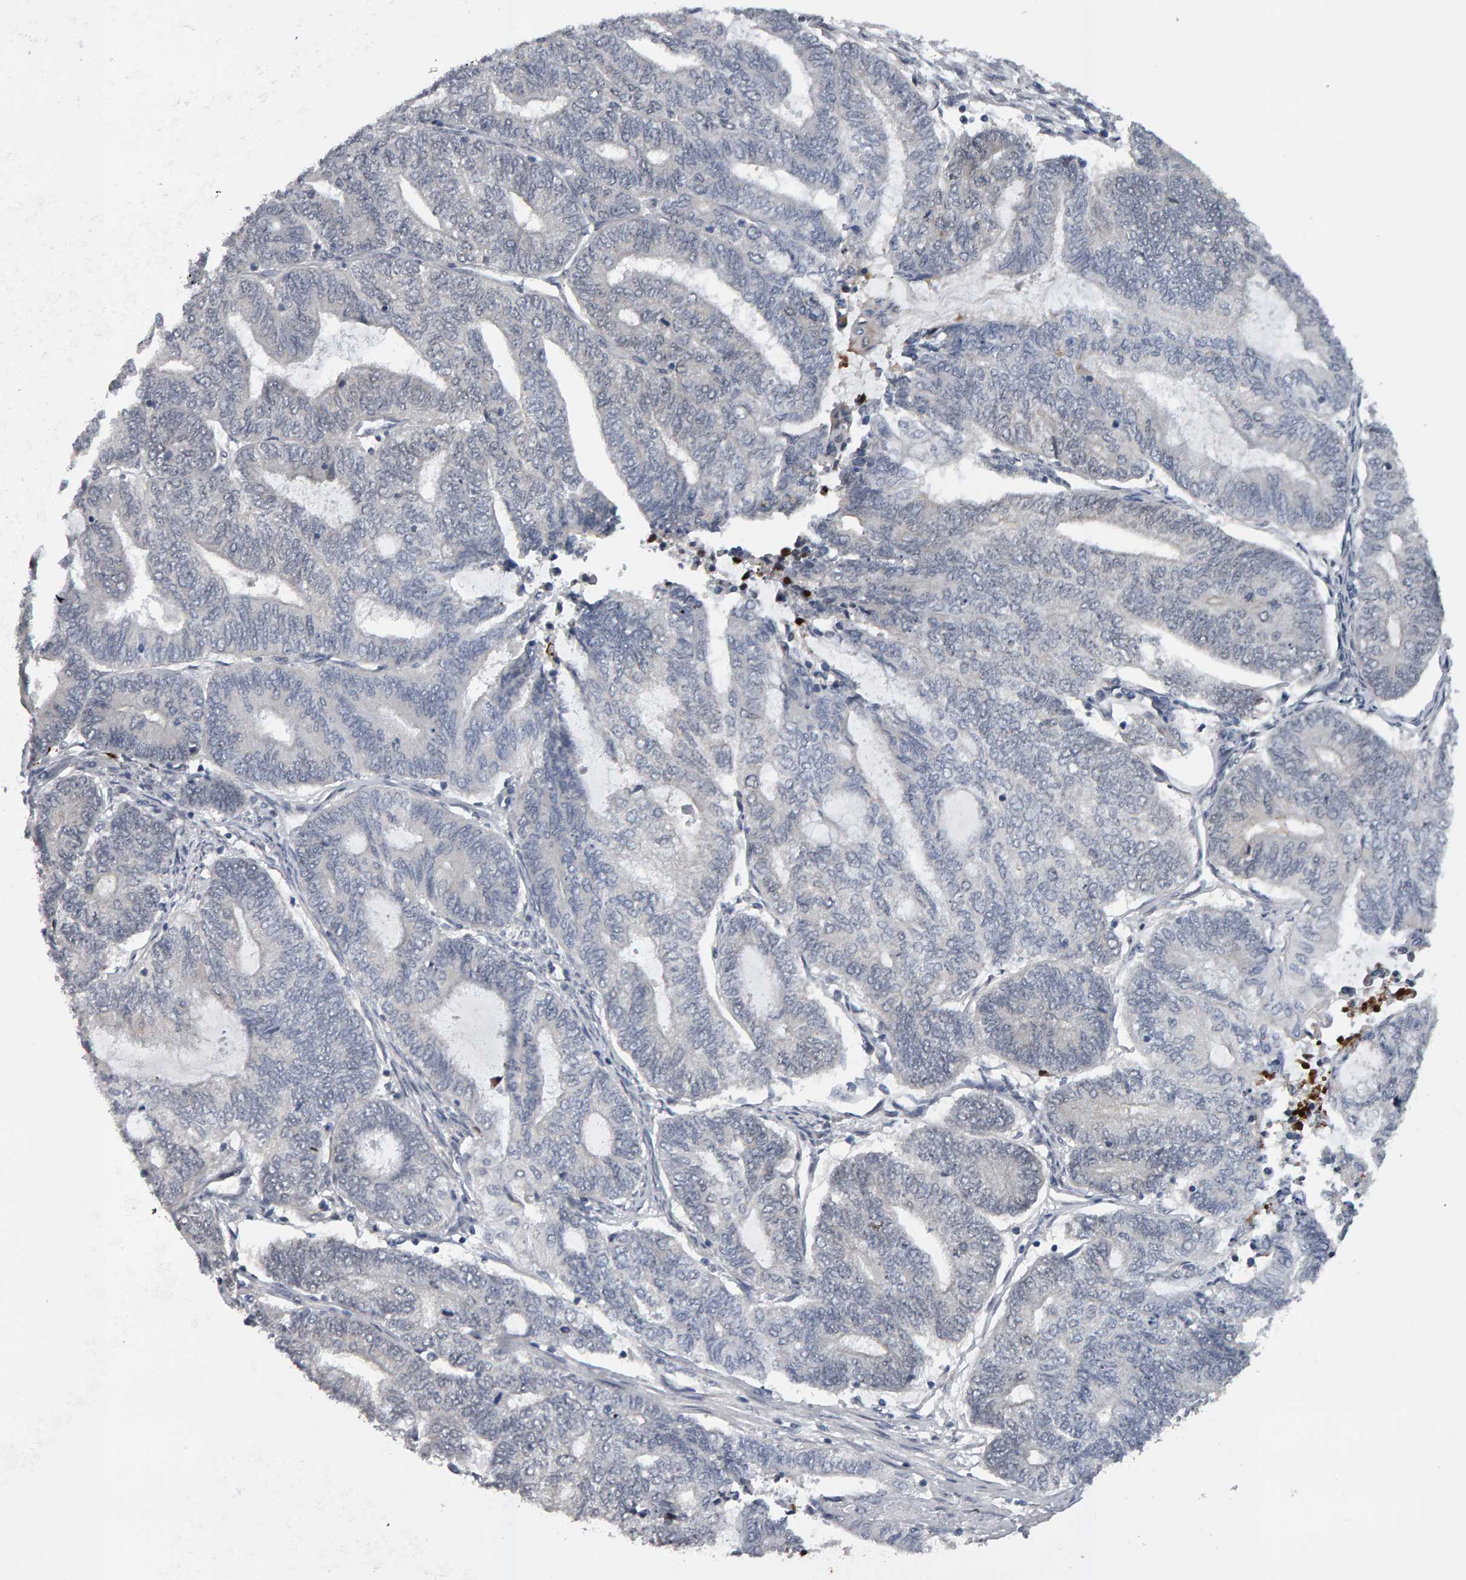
{"staining": {"intensity": "negative", "quantity": "none", "location": "none"}, "tissue": "endometrial cancer", "cell_type": "Tumor cells", "image_type": "cancer", "snomed": [{"axis": "morphology", "description": "Adenocarcinoma, NOS"}, {"axis": "topography", "description": "Uterus"}, {"axis": "topography", "description": "Endometrium"}], "caption": "Tumor cells are negative for protein expression in human endometrial adenocarcinoma. The staining was performed using DAB to visualize the protein expression in brown, while the nuclei were stained in blue with hematoxylin (Magnification: 20x).", "gene": "IPO8", "patient": {"sex": "female", "age": 70}}